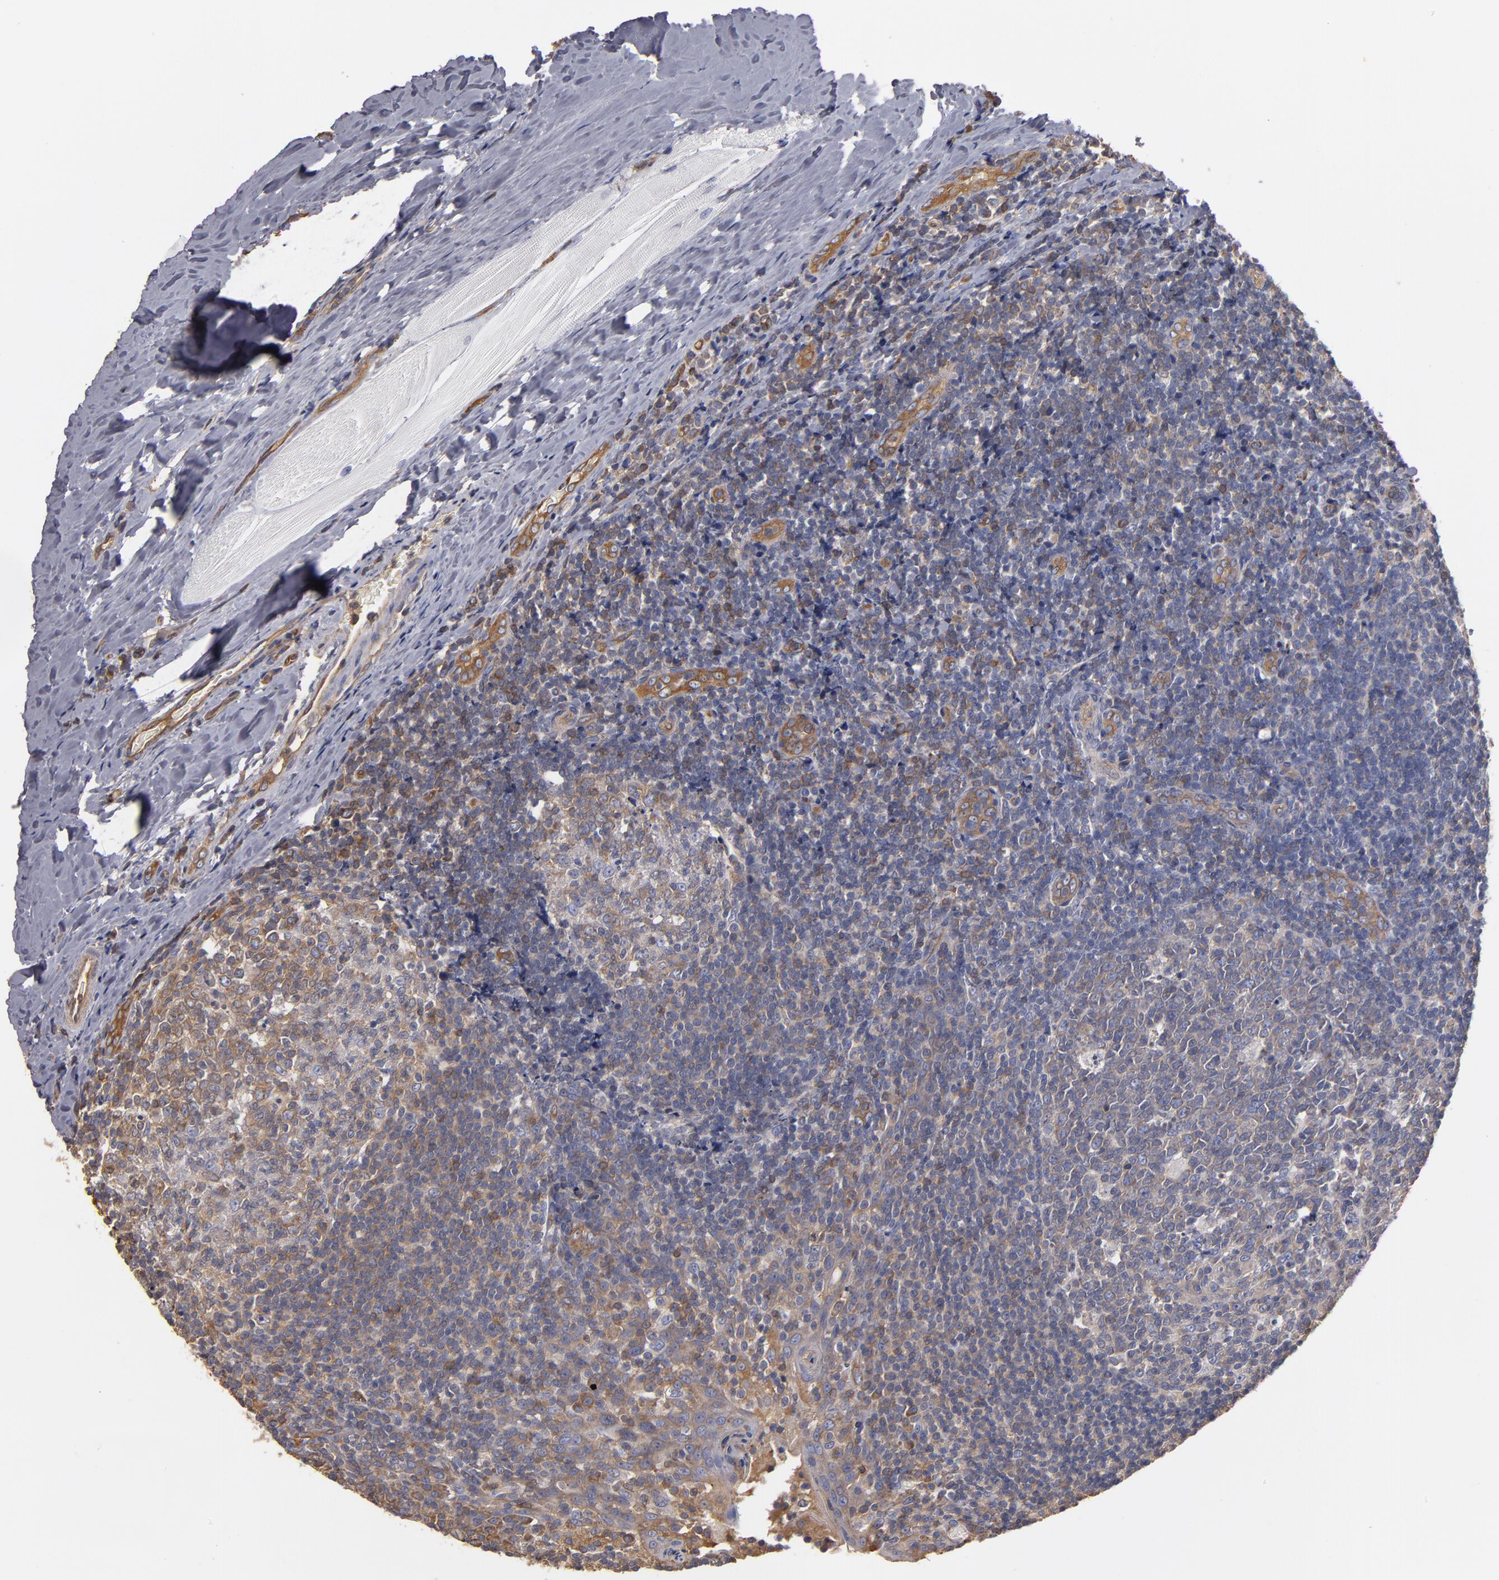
{"staining": {"intensity": "weak", "quantity": "25%-75%", "location": "cytoplasmic/membranous"}, "tissue": "tonsil", "cell_type": "Germinal center cells", "image_type": "normal", "snomed": [{"axis": "morphology", "description": "Normal tissue, NOS"}, {"axis": "topography", "description": "Tonsil"}], "caption": "Protein staining of normal tonsil exhibits weak cytoplasmic/membranous staining in about 25%-75% of germinal center cells. Immunohistochemistry (ihc) stains the protein of interest in brown and the nuclei are stained blue.", "gene": "ESYT2", "patient": {"sex": "male", "age": 31}}